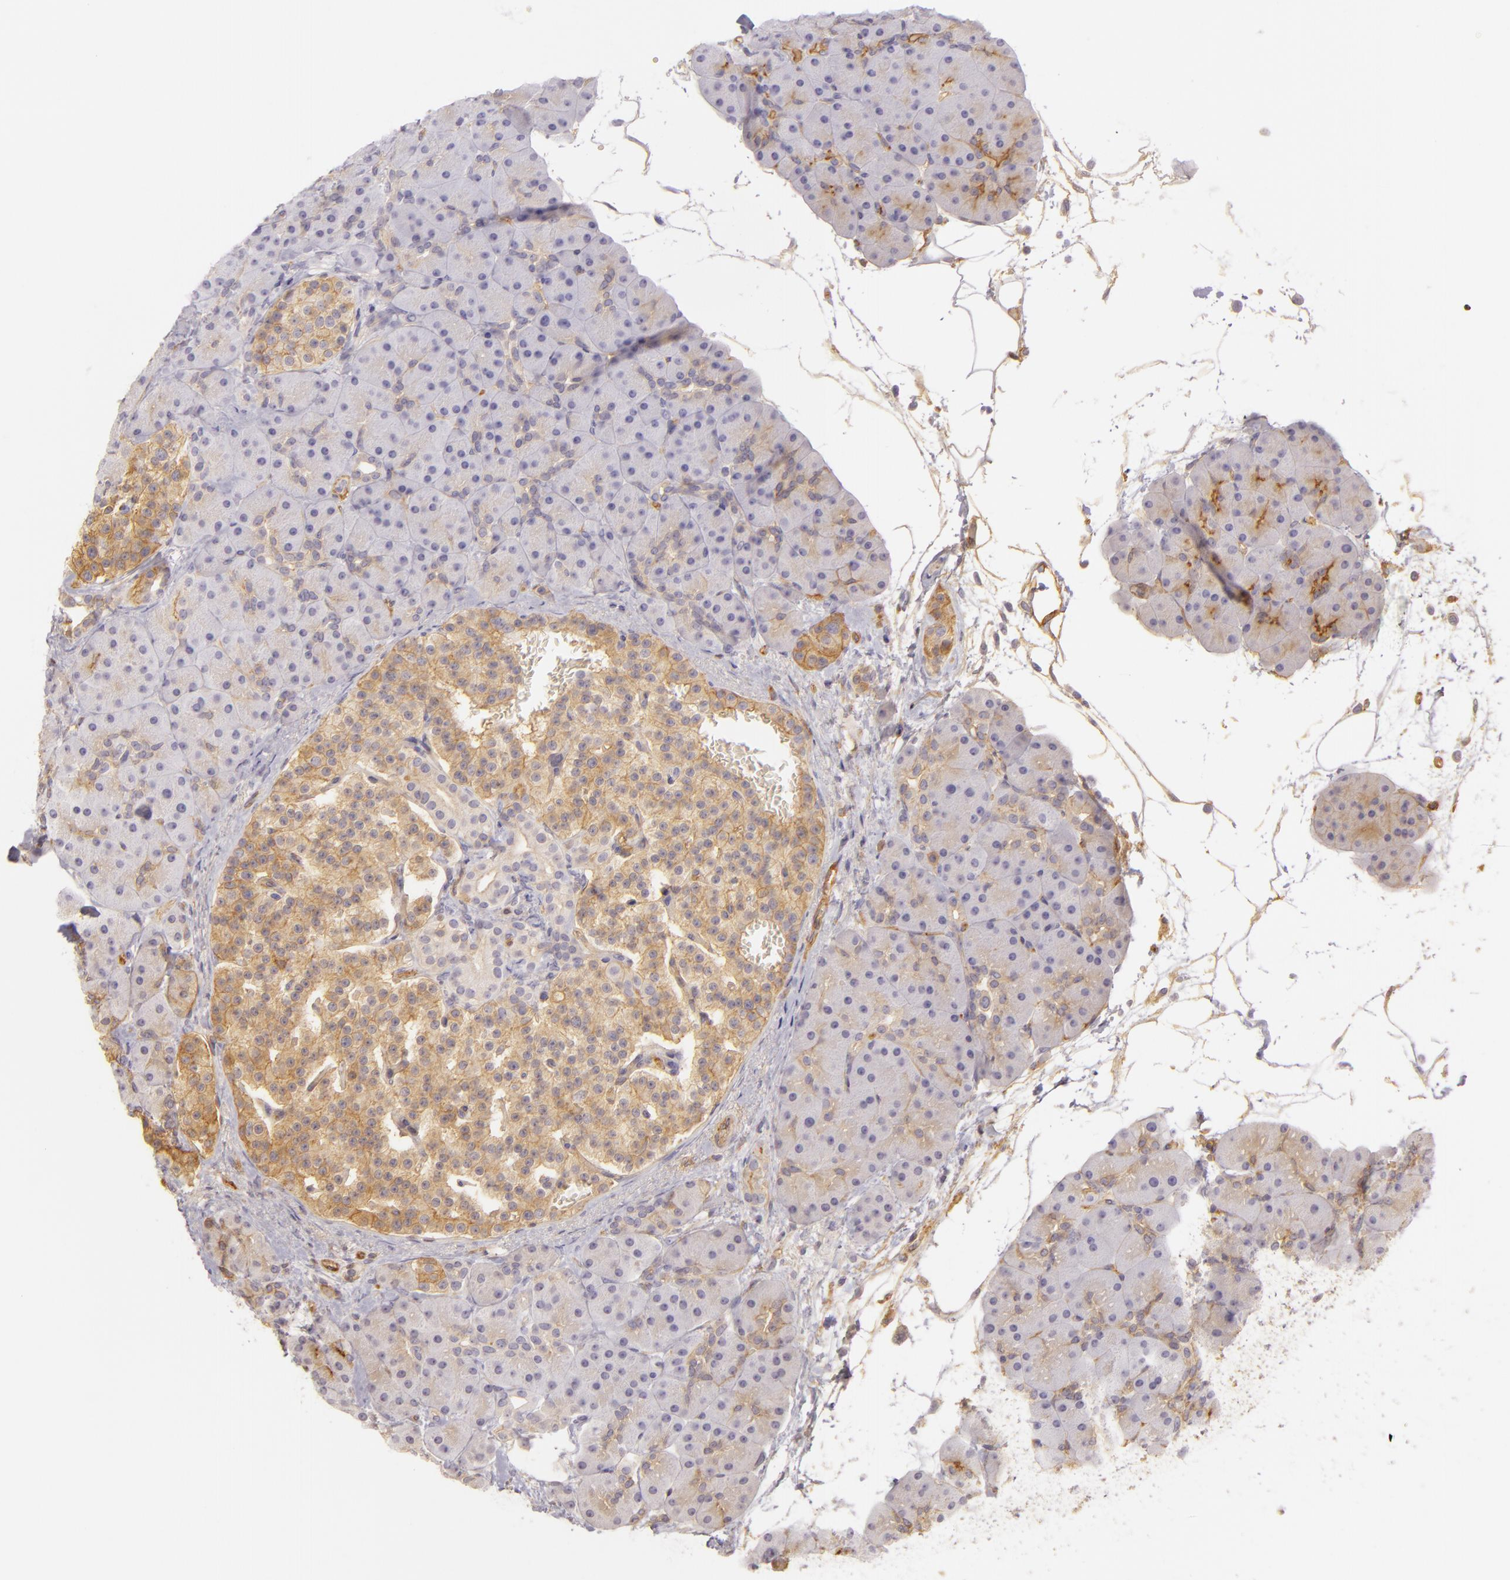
{"staining": {"intensity": "negative", "quantity": "none", "location": "none"}, "tissue": "pancreas", "cell_type": "Exocrine glandular cells", "image_type": "normal", "snomed": [{"axis": "morphology", "description": "Normal tissue, NOS"}, {"axis": "topography", "description": "Pancreas"}], "caption": "The photomicrograph displays no significant positivity in exocrine glandular cells of pancreas.", "gene": "CD59", "patient": {"sex": "male", "age": 66}}